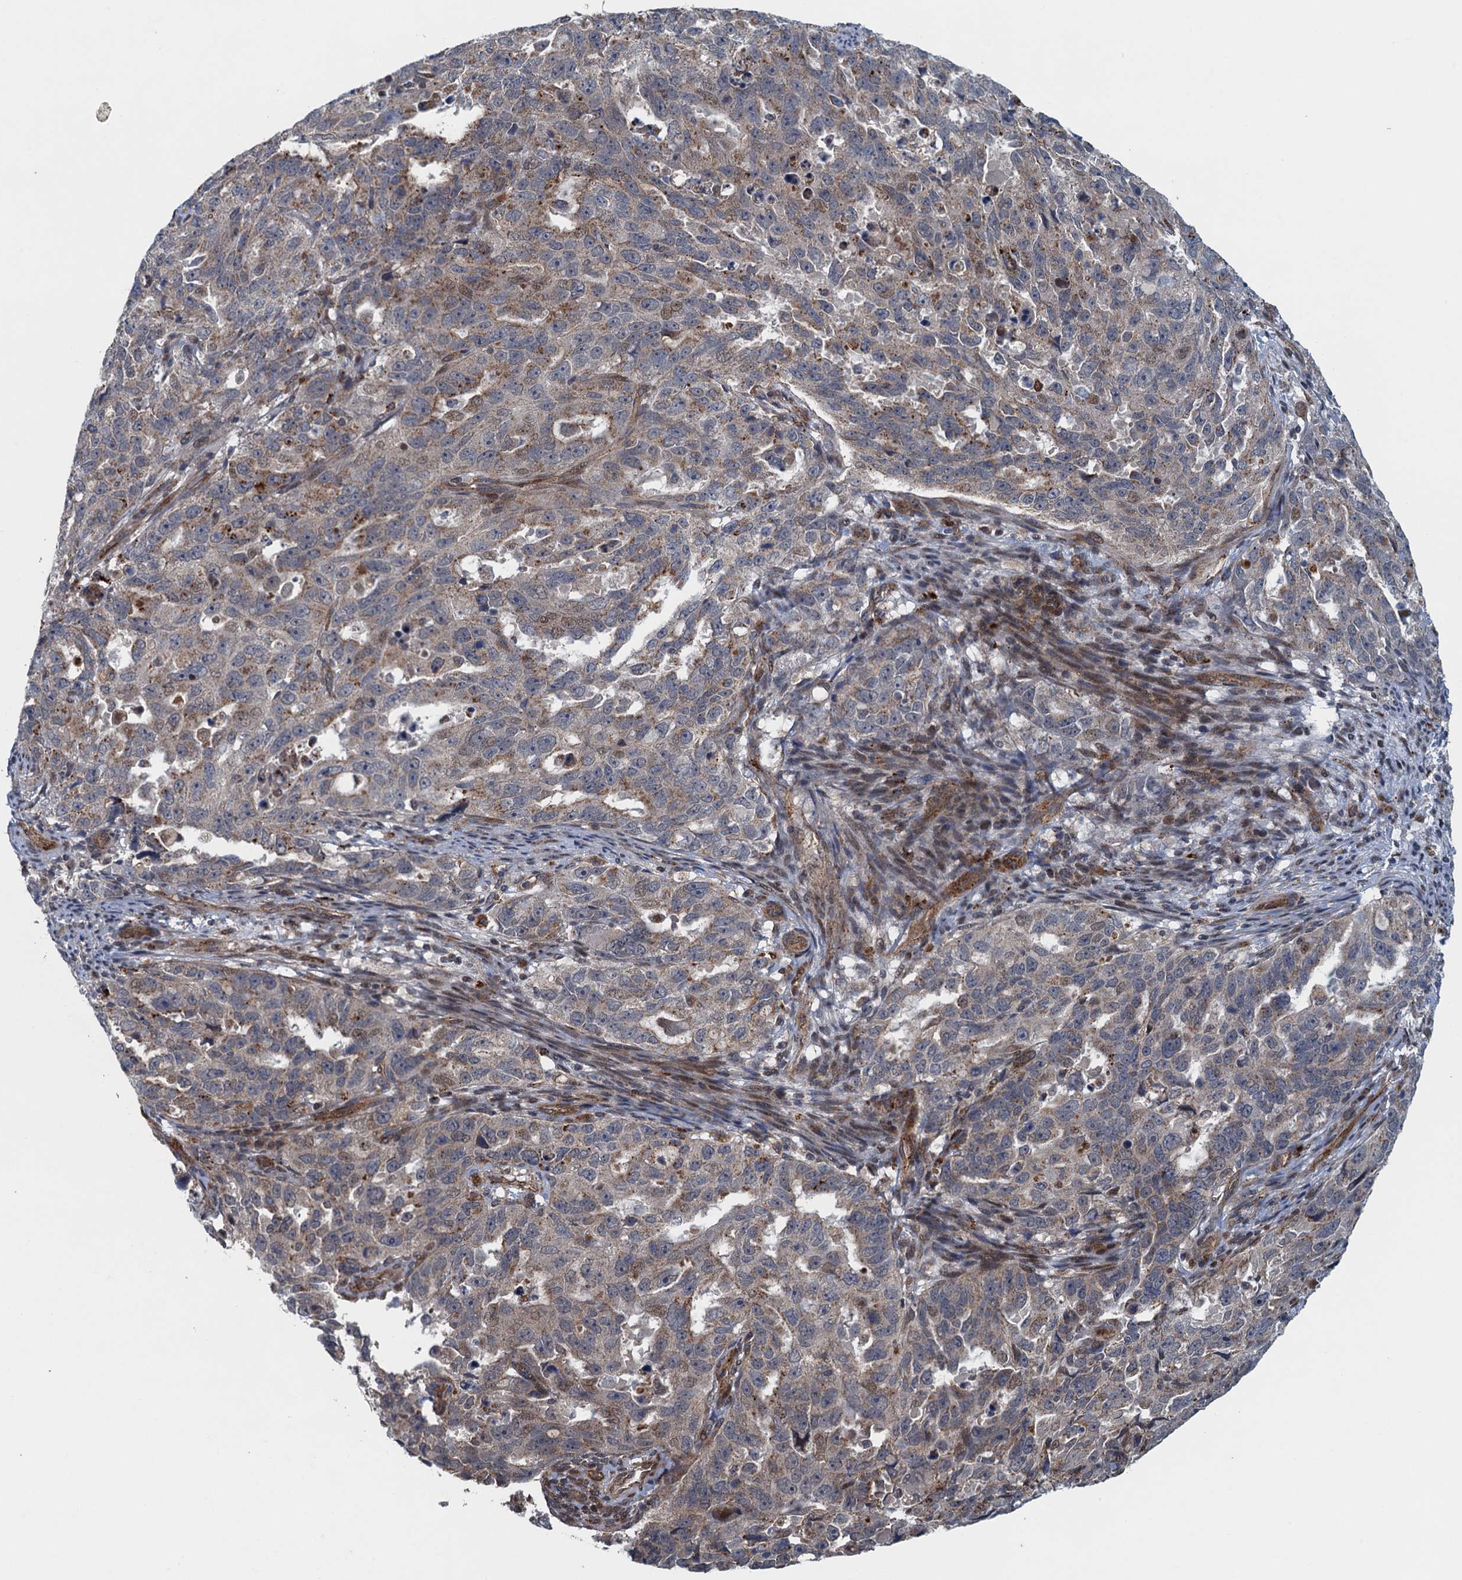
{"staining": {"intensity": "weak", "quantity": "<25%", "location": "cytoplasmic/membranous"}, "tissue": "endometrial cancer", "cell_type": "Tumor cells", "image_type": "cancer", "snomed": [{"axis": "morphology", "description": "Adenocarcinoma, NOS"}, {"axis": "topography", "description": "Endometrium"}], "caption": "High power microscopy micrograph of an immunohistochemistry micrograph of endometrial adenocarcinoma, revealing no significant positivity in tumor cells. (DAB immunohistochemistry (IHC), high magnification).", "gene": "NLRP10", "patient": {"sex": "female", "age": 65}}